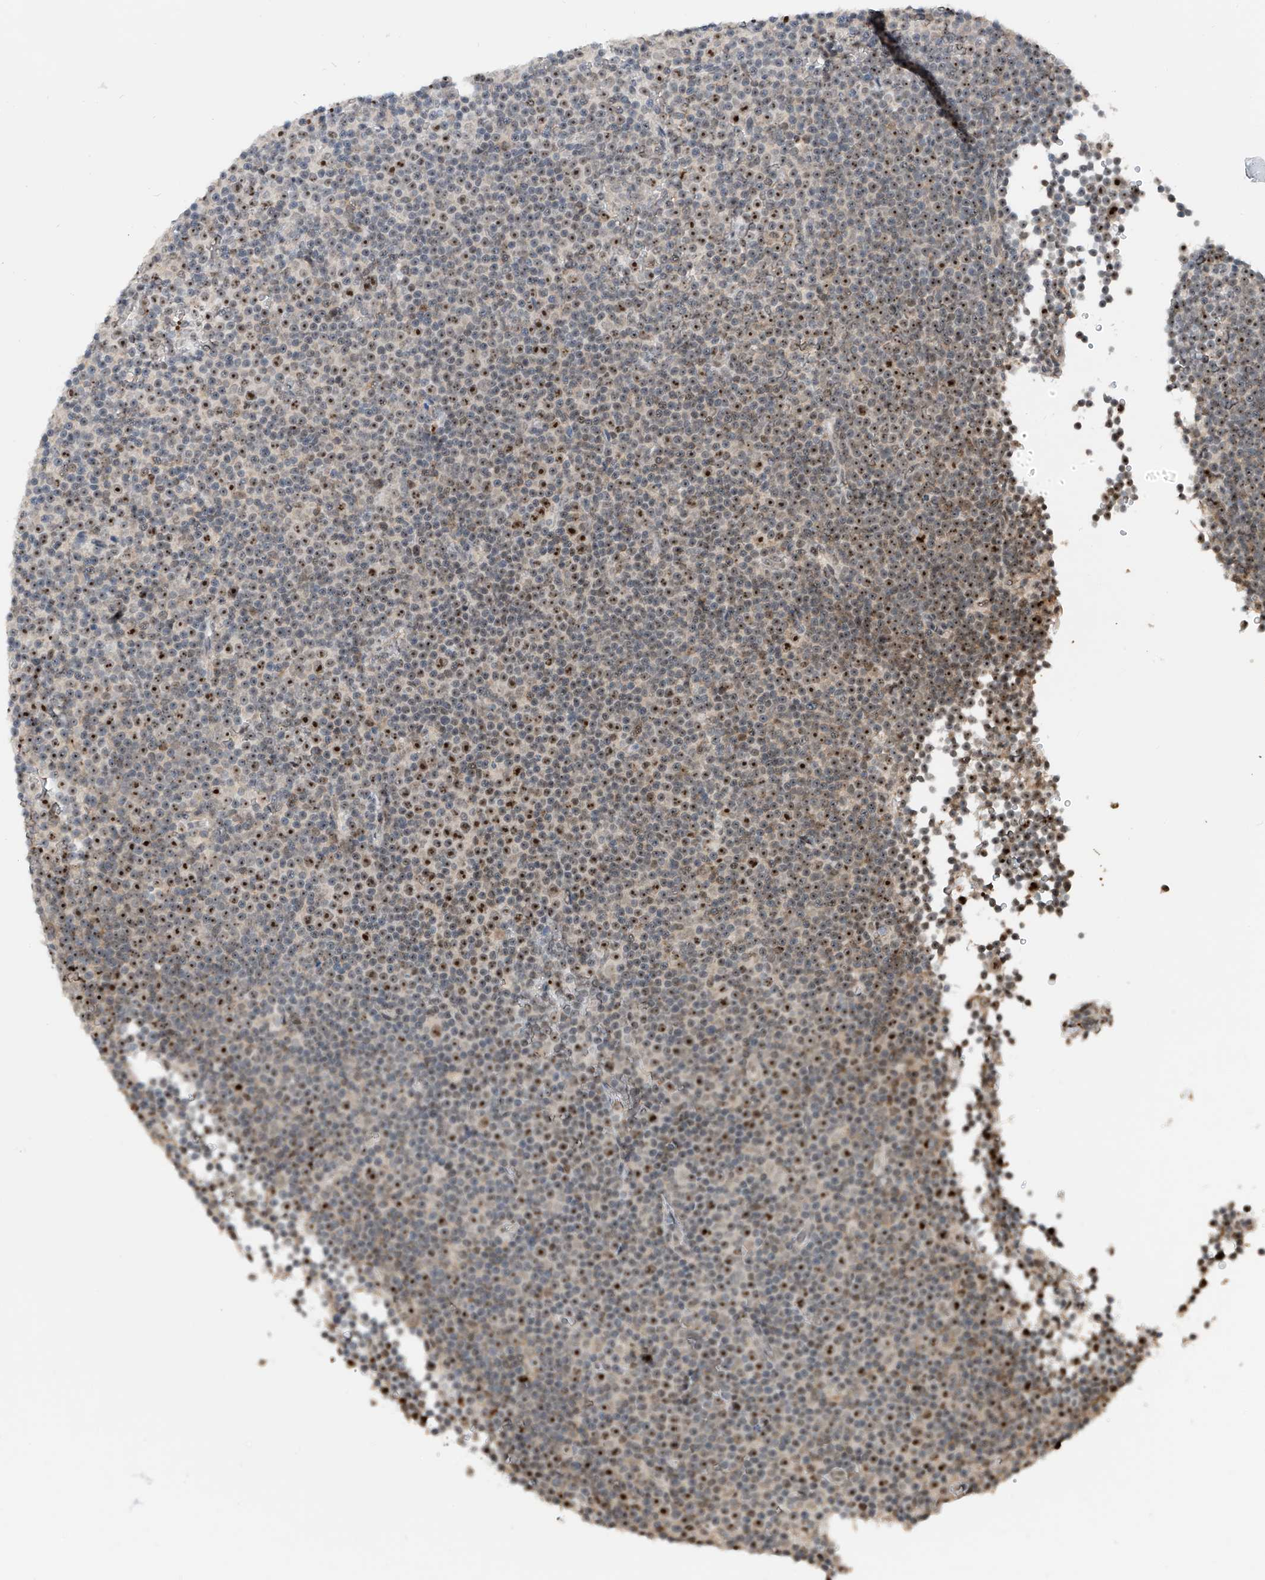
{"staining": {"intensity": "weak", "quantity": "<25%", "location": "nuclear"}, "tissue": "lymphoma", "cell_type": "Tumor cells", "image_type": "cancer", "snomed": [{"axis": "morphology", "description": "Malignant lymphoma, non-Hodgkin's type, Low grade"}, {"axis": "topography", "description": "Lymph node"}], "caption": "The micrograph displays no significant positivity in tumor cells of lymphoma.", "gene": "C1orf131", "patient": {"sex": "female", "age": 67}}